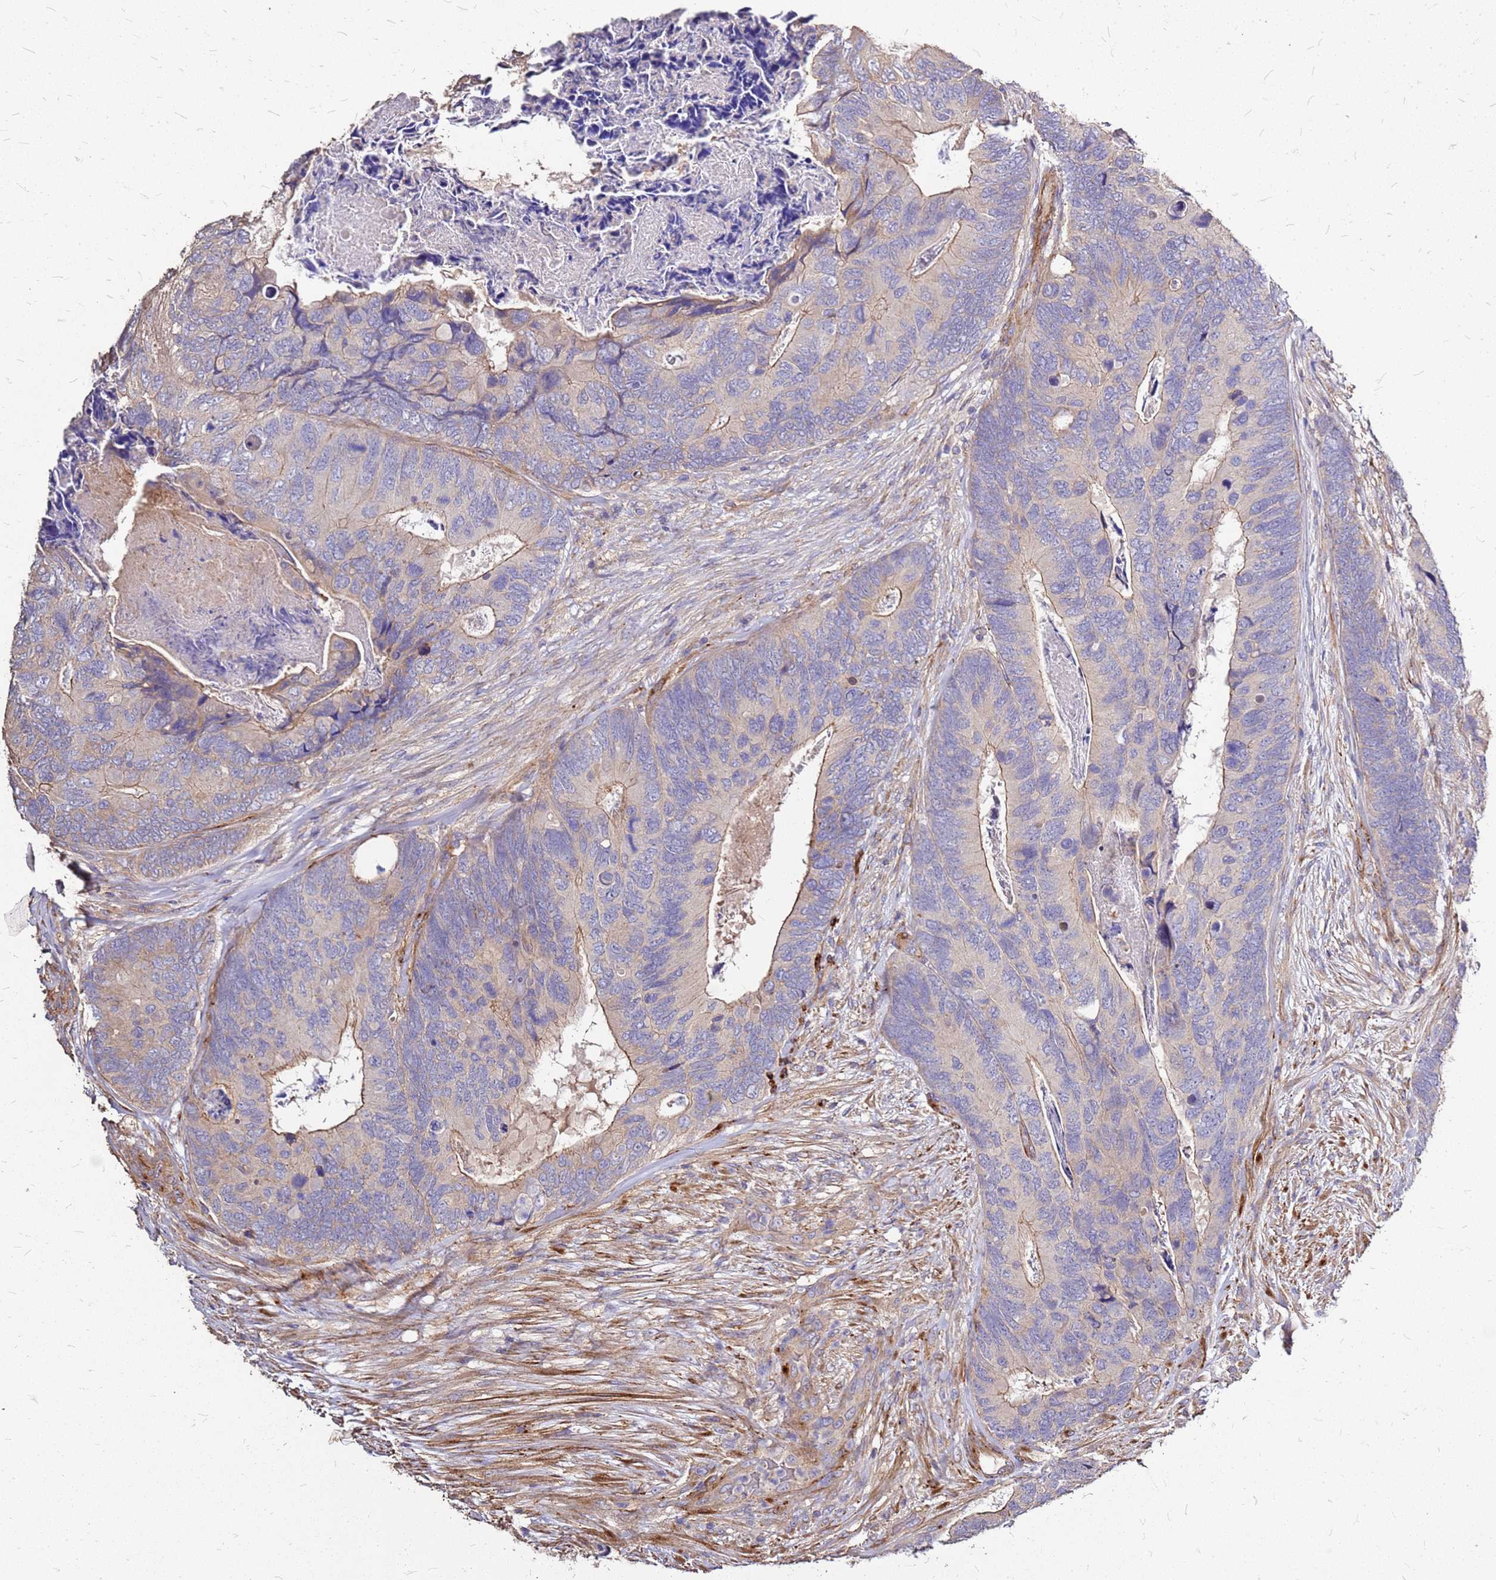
{"staining": {"intensity": "weak", "quantity": "25%-75%", "location": "cytoplasmic/membranous"}, "tissue": "colorectal cancer", "cell_type": "Tumor cells", "image_type": "cancer", "snomed": [{"axis": "morphology", "description": "Adenocarcinoma, NOS"}, {"axis": "topography", "description": "Colon"}], "caption": "The histopathology image exhibits immunohistochemical staining of colorectal cancer. There is weak cytoplasmic/membranous staining is seen in approximately 25%-75% of tumor cells.", "gene": "EXD3", "patient": {"sex": "female", "age": 67}}